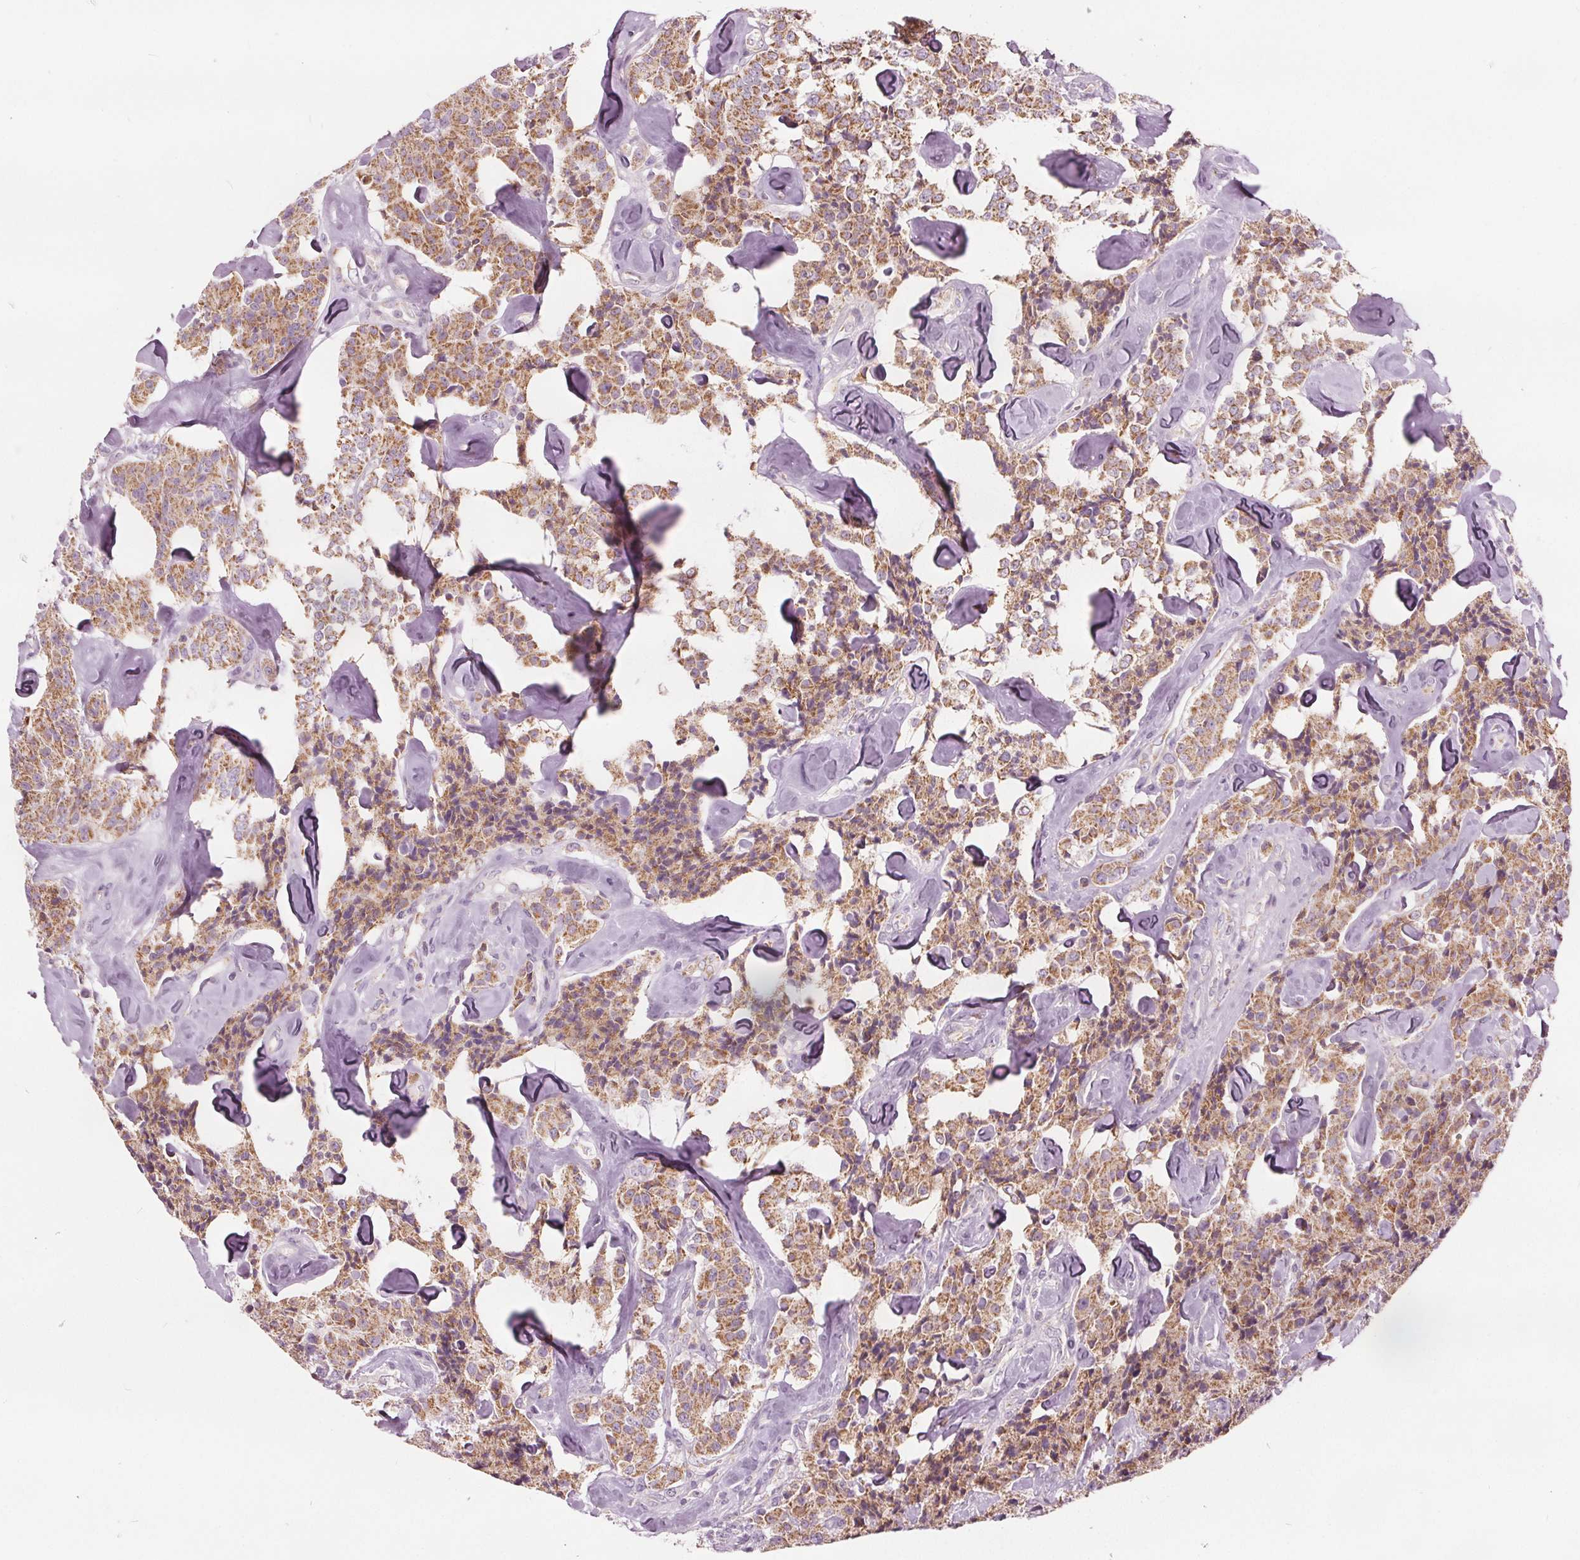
{"staining": {"intensity": "moderate", "quantity": ">75%", "location": "cytoplasmic/membranous"}, "tissue": "carcinoid", "cell_type": "Tumor cells", "image_type": "cancer", "snomed": [{"axis": "morphology", "description": "Carcinoid, malignant, NOS"}, {"axis": "topography", "description": "Pancreas"}], "caption": "DAB immunohistochemical staining of human carcinoid demonstrates moderate cytoplasmic/membranous protein expression in approximately >75% of tumor cells. (IHC, brightfield microscopy, high magnification).", "gene": "ECI2", "patient": {"sex": "male", "age": 41}}